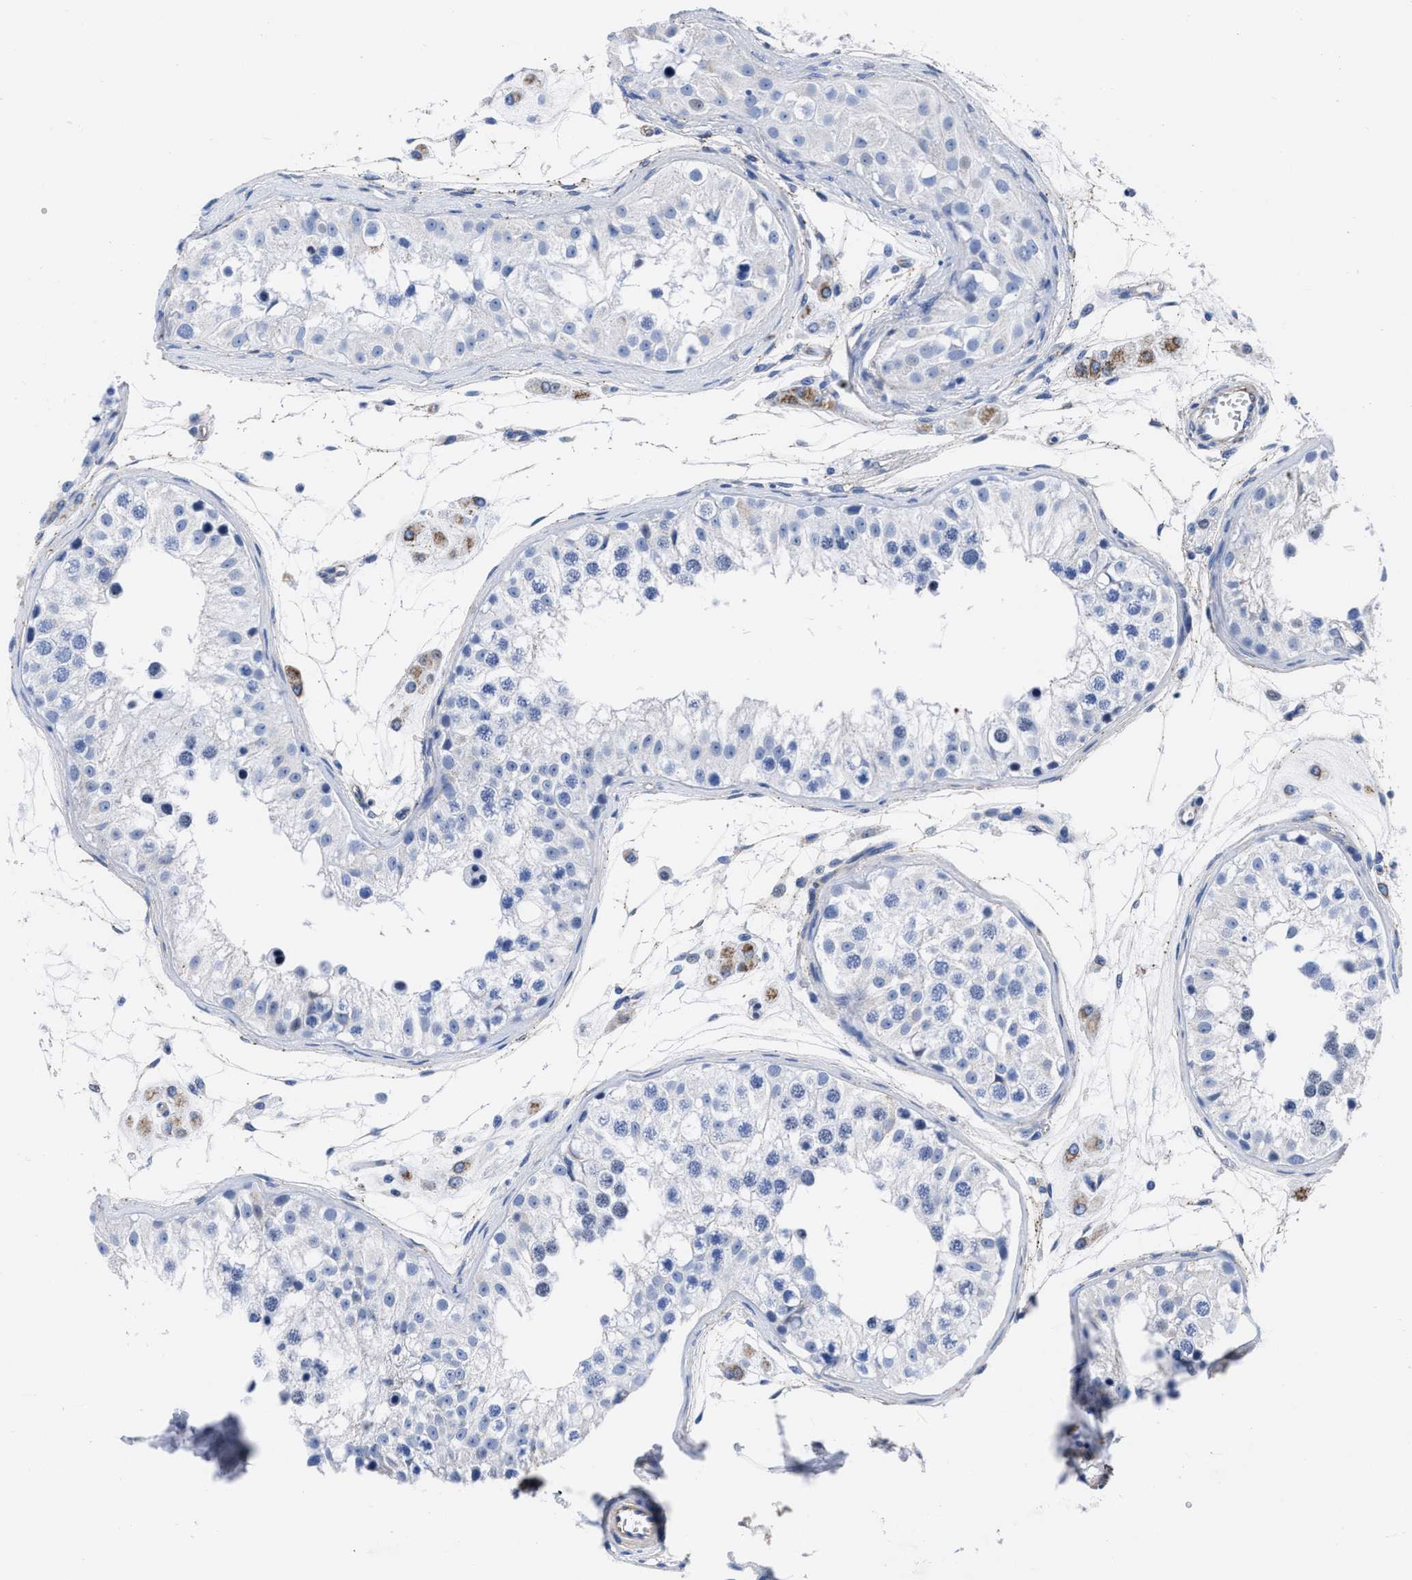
{"staining": {"intensity": "negative", "quantity": "none", "location": "none"}, "tissue": "testis", "cell_type": "Cells in seminiferous ducts", "image_type": "normal", "snomed": [{"axis": "morphology", "description": "Normal tissue, NOS"}, {"axis": "morphology", "description": "Adenocarcinoma, metastatic, NOS"}, {"axis": "topography", "description": "Testis"}], "caption": "Immunohistochemistry (IHC) image of benign human testis stained for a protein (brown), which shows no staining in cells in seminiferous ducts. (DAB (3,3'-diaminobenzidine) immunohistochemistry with hematoxylin counter stain).", "gene": "KCNMB3", "patient": {"sex": "male", "age": 26}}